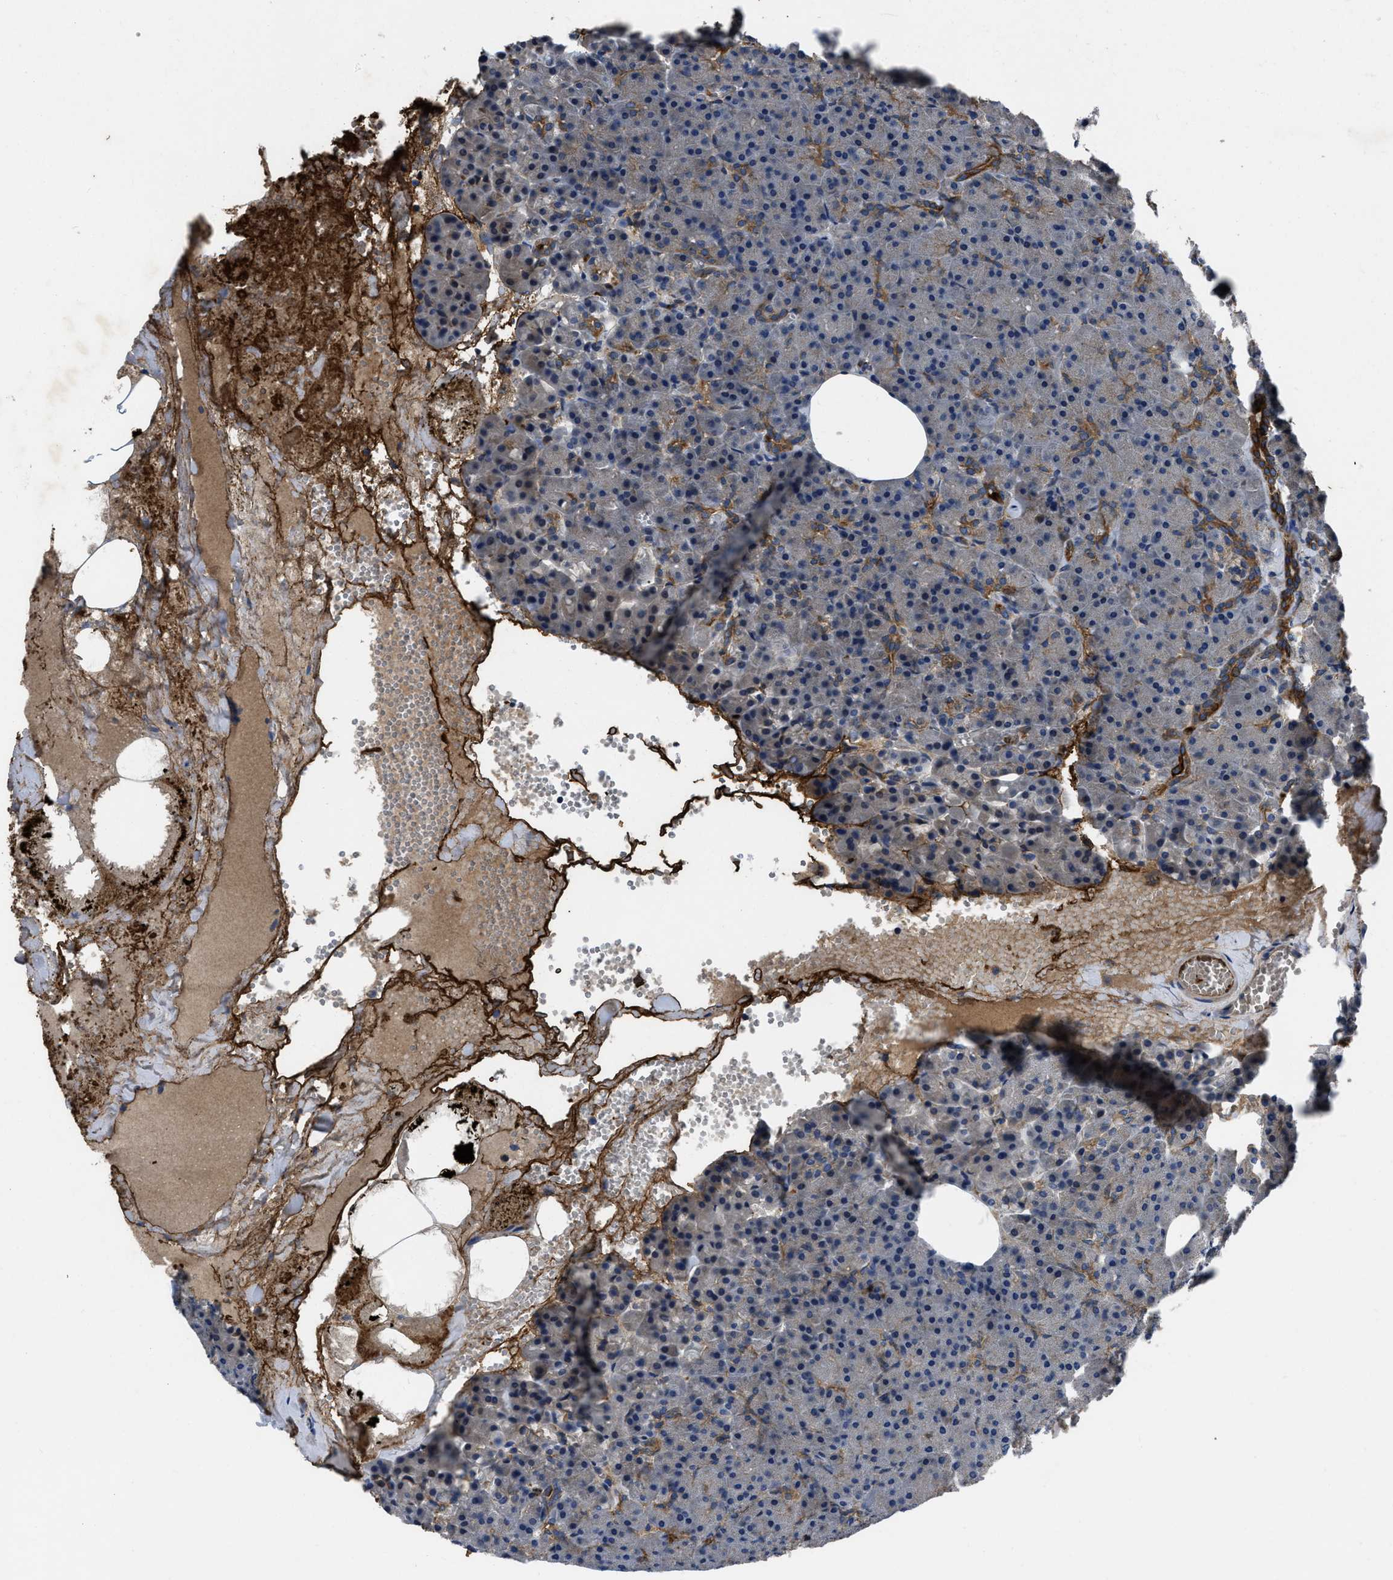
{"staining": {"intensity": "strong", "quantity": "<25%", "location": "cytoplasmic/membranous"}, "tissue": "pancreas", "cell_type": "Exocrine glandular cells", "image_type": "normal", "snomed": [{"axis": "morphology", "description": "Normal tissue, NOS"}, {"axis": "morphology", "description": "Carcinoid, malignant, NOS"}, {"axis": "topography", "description": "Pancreas"}], "caption": "Pancreas stained with DAB (3,3'-diaminobenzidine) IHC reveals medium levels of strong cytoplasmic/membranous expression in approximately <25% of exocrine glandular cells.", "gene": "ERC1", "patient": {"sex": "female", "age": 35}}